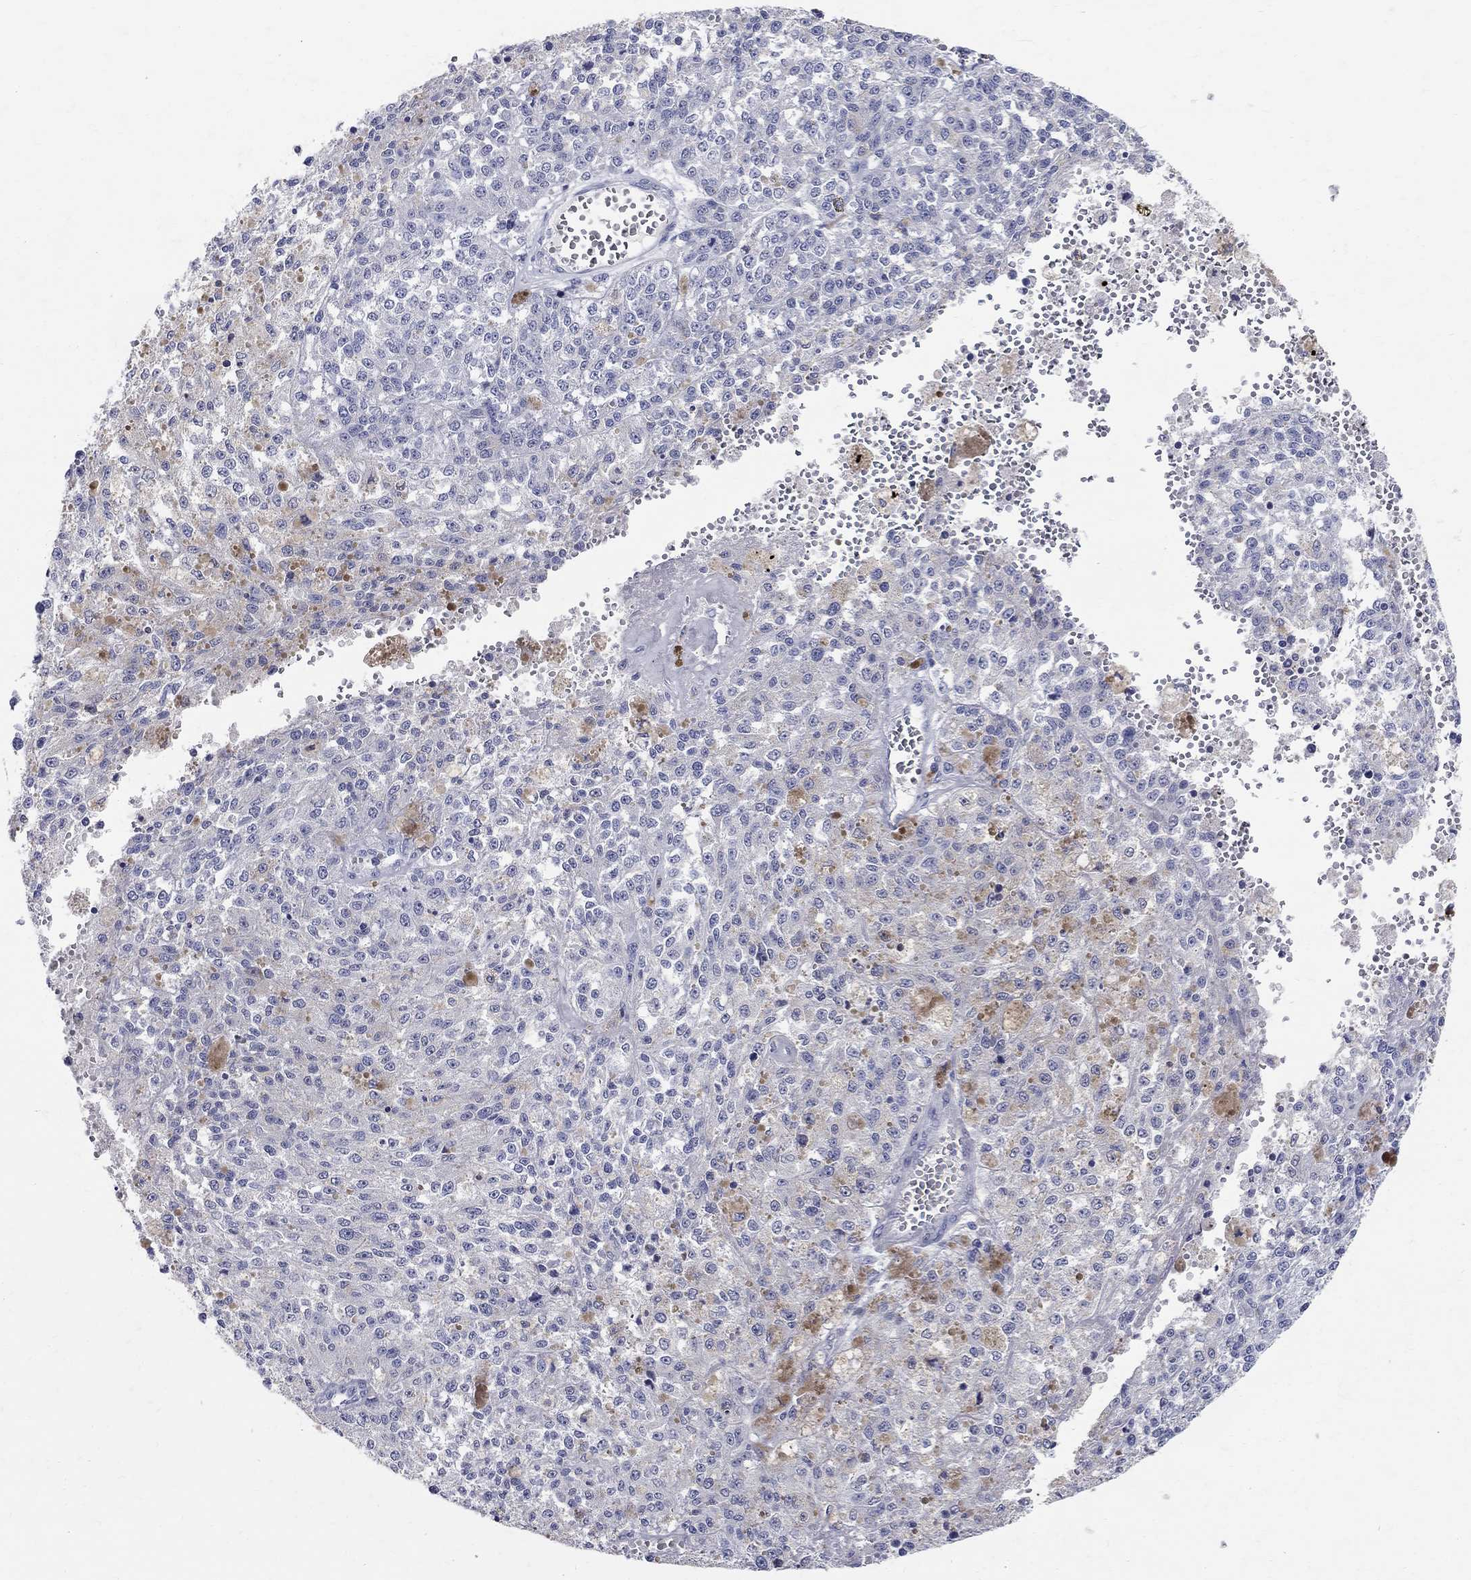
{"staining": {"intensity": "negative", "quantity": "none", "location": "none"}, "tissue": "melanoma", "cell_type": "Tumor cells", "image_type": "cancer", "snomed": [{"axis": "morphology", "description": "Malignant melanoma, Metastatic site"}, {"axis": "topography", "description": "Lymph node"}], "caption": "Melanoma was stained to show a protein in brown. There is no significant expression in tumor cells.", "gene": "SOX2", "patient": {"sex": "female", "age": 64}}